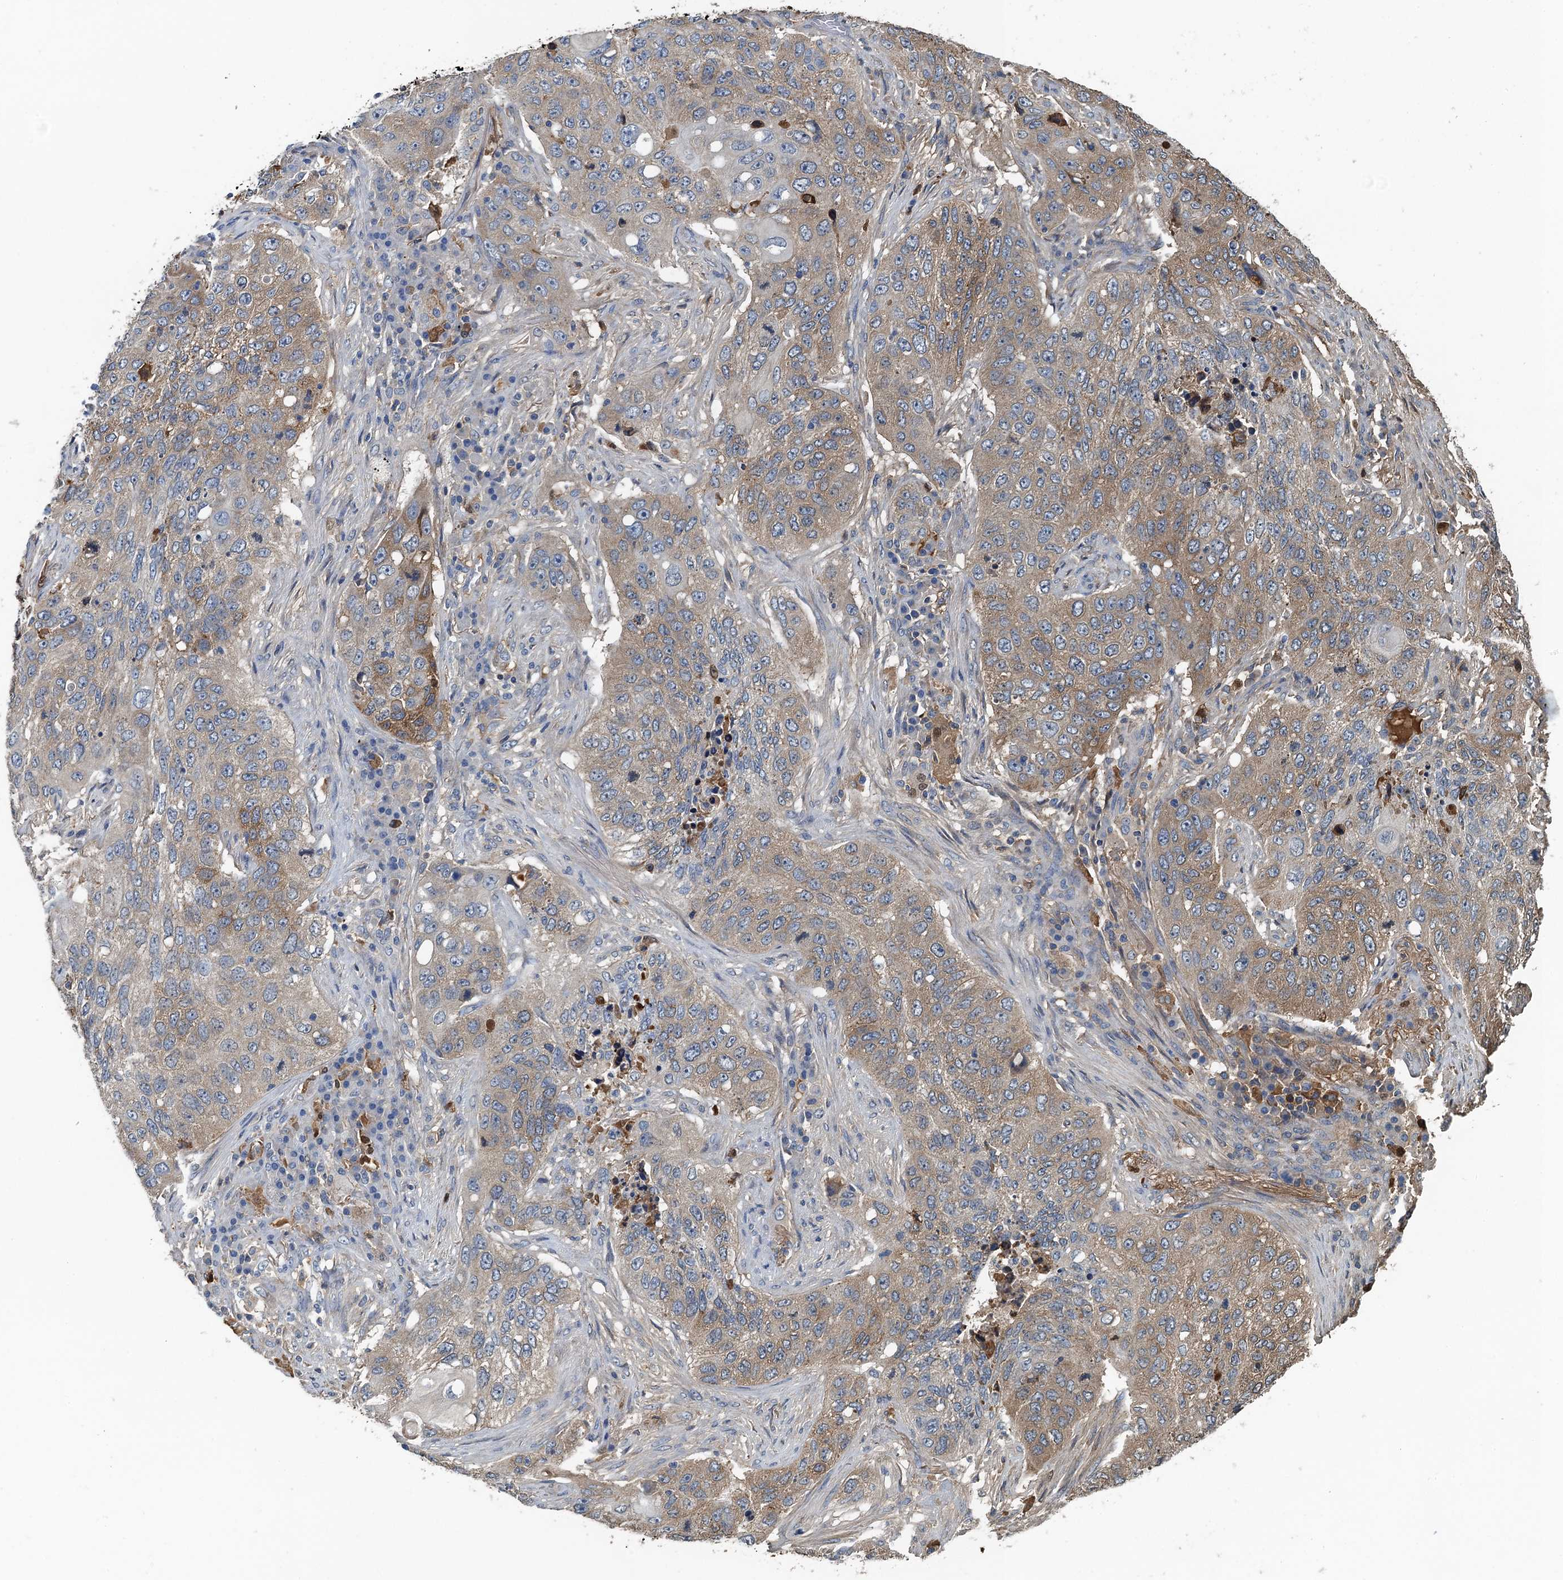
{"staining": {"intensity": "moderate", "quantity": "25%-75%", "location": "cytoplasmic/membranous"}, "tissue": "lung cancer", "cell_type": "Tumor cells", "image_type": "cancer", "snomed": [{"axis": "morphology", "description": "Squamous cell carcinoma, NOS"}, {"axis": "topography", "description": "Lung"}], "caption": "Protein staining shows moderate cytoplasmic/membranous expression in about 25%-75% of tumor cells in lung squamous cell carcinoma.", "gene": "LSM14B", "patient": {"sex": "female", "age": 63}}